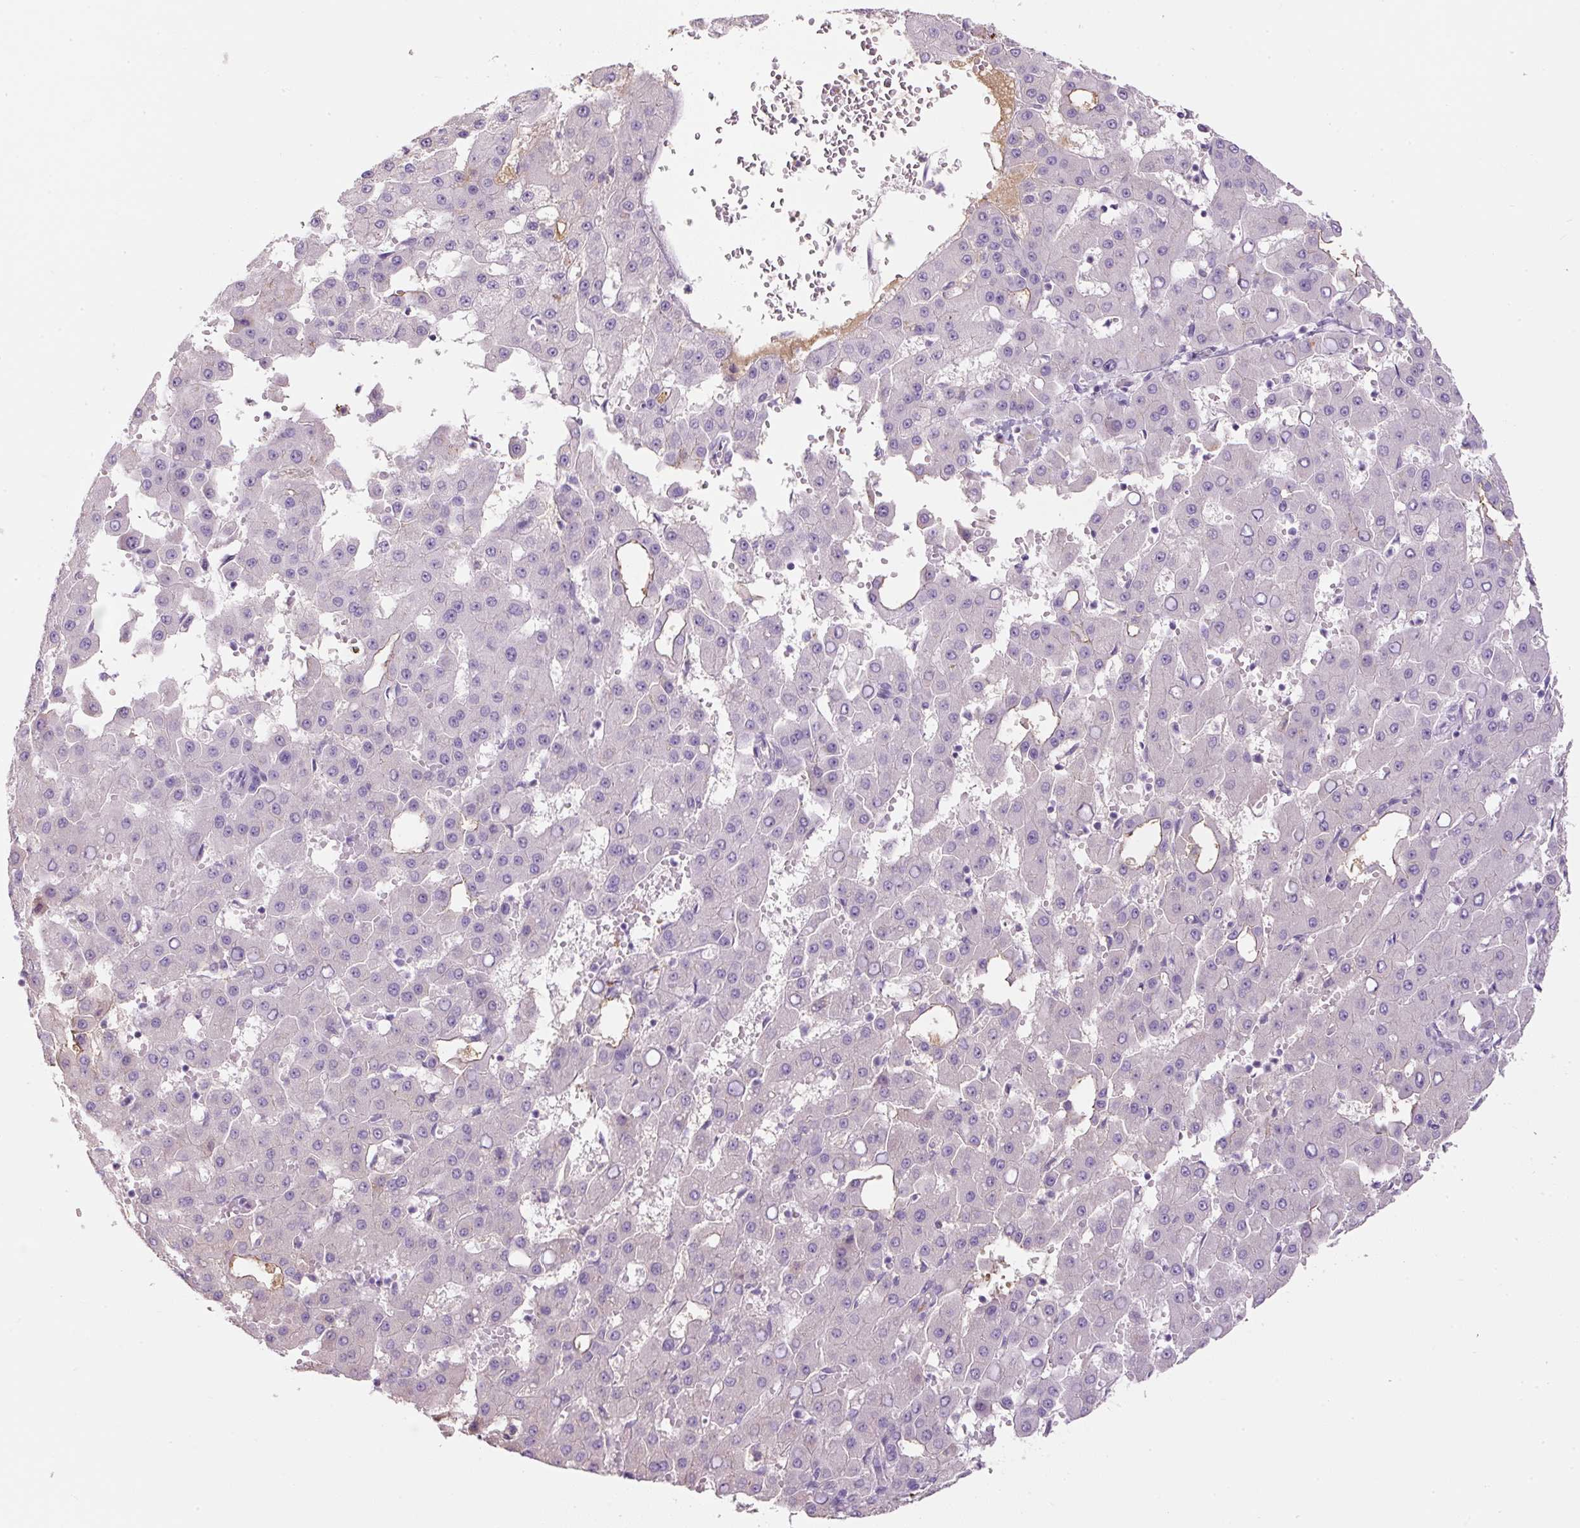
{"staining": {"intensity": "negative", "quantity": "none", "location": "none"}, "tissue": "liver cancer", "cell_type": "Tumor cells", "image_type": "cancer", "snomed": [{"axis": "morphology", "description": "Carcinoma, Hepatocellular, NOS"}, {"axis": "topography", "description": "Liver"}], "caption": "IHC histopathology image of human liver hepatocellular carcinoma stained for a protein (brown), which exhibits no staining in tumor cells.", "gene": "APOA1", "patient": {"sex": "male", "age": 47}}